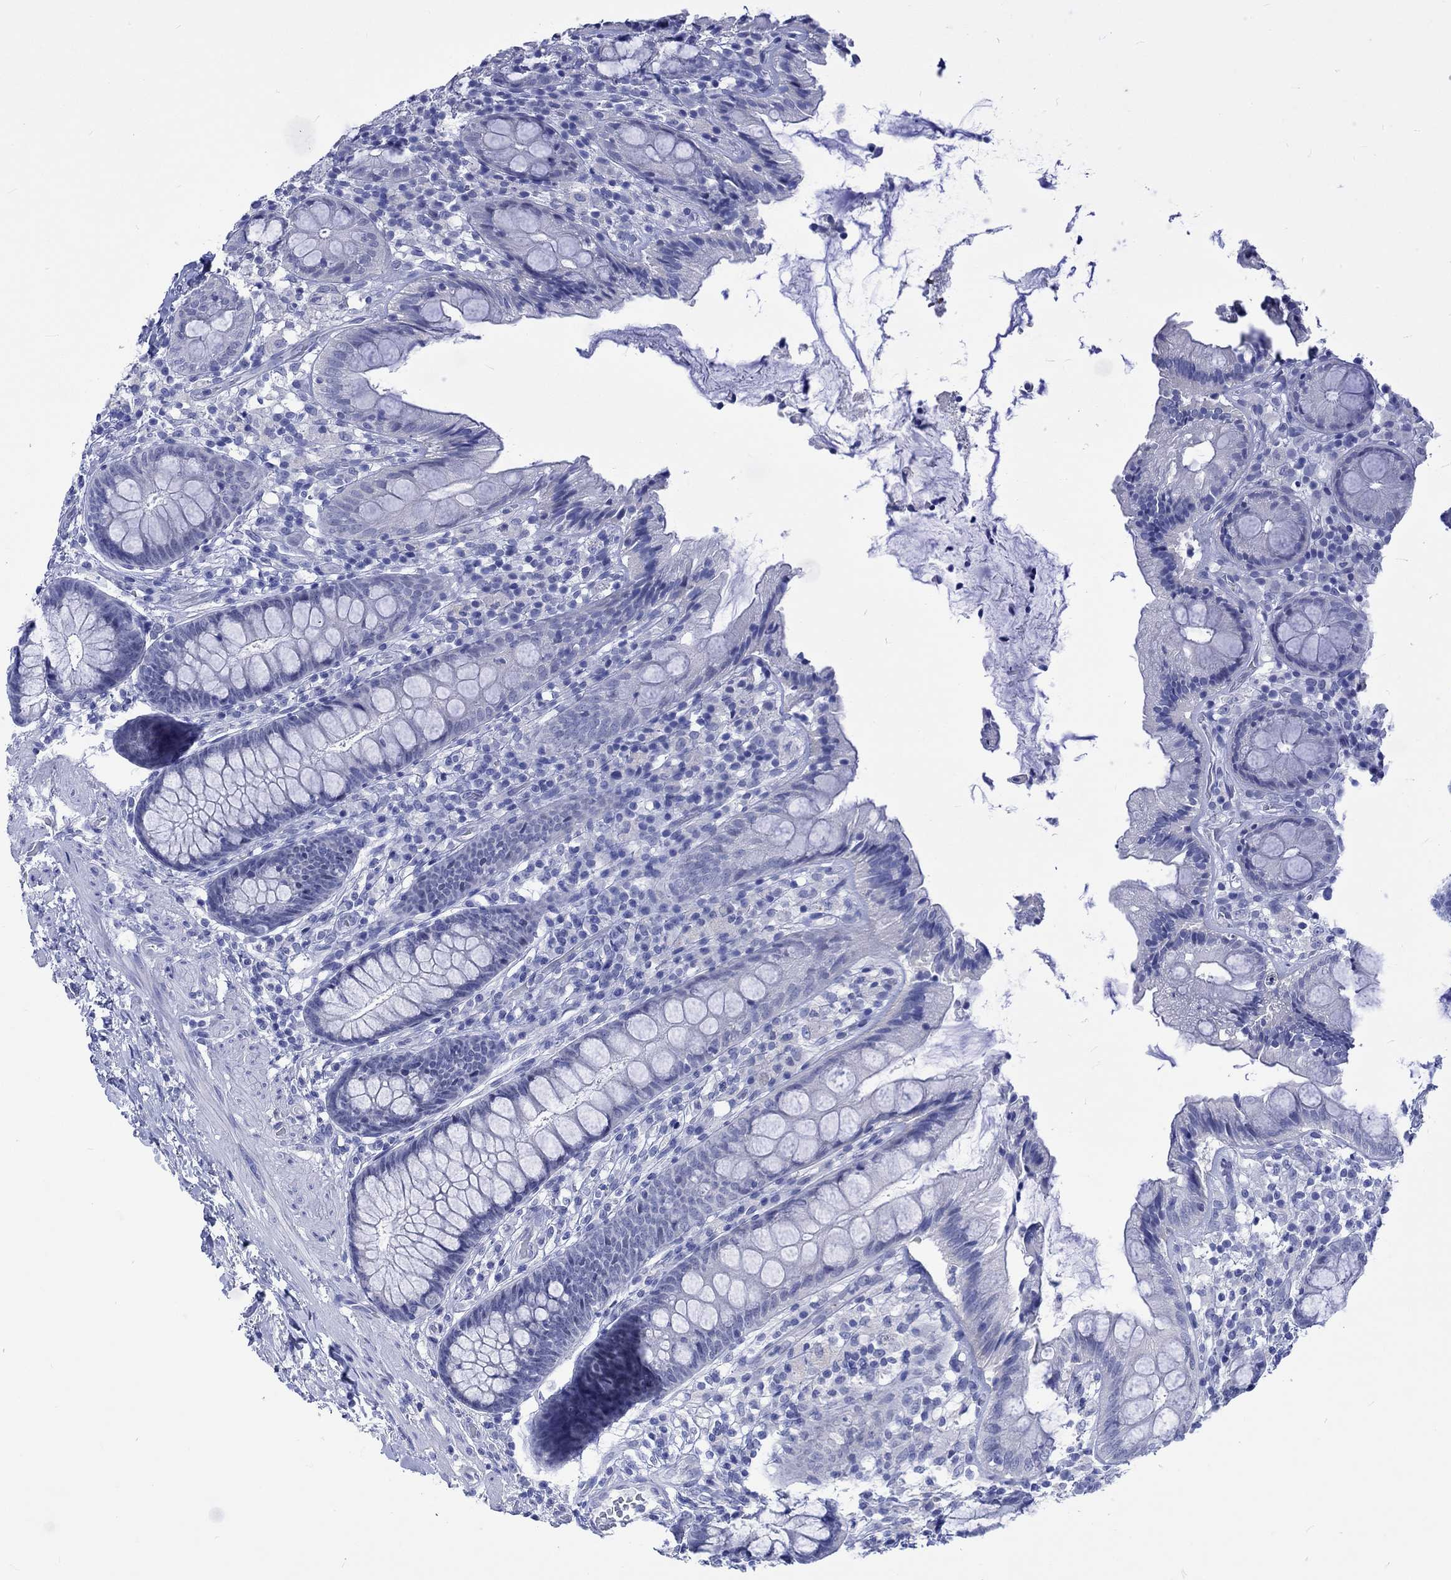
{"staining": {"intensity": "negative", "quantity": "none", "location": "none"}, "tissue": "colon", "cell_type": "Endothelial cells", "image_type": "normal", "snomed": [{"axis": "morphology", "description": "Normal tissue, NOS"}, {"axis": "topography", "description": "Colon"}], "caption": "This is an IHC photomicrograph of unremarkable human colon. There is no positivity in endothelial cells.", "gene": "KLHL33", "patient": {"sex": "female", "age": 86}}